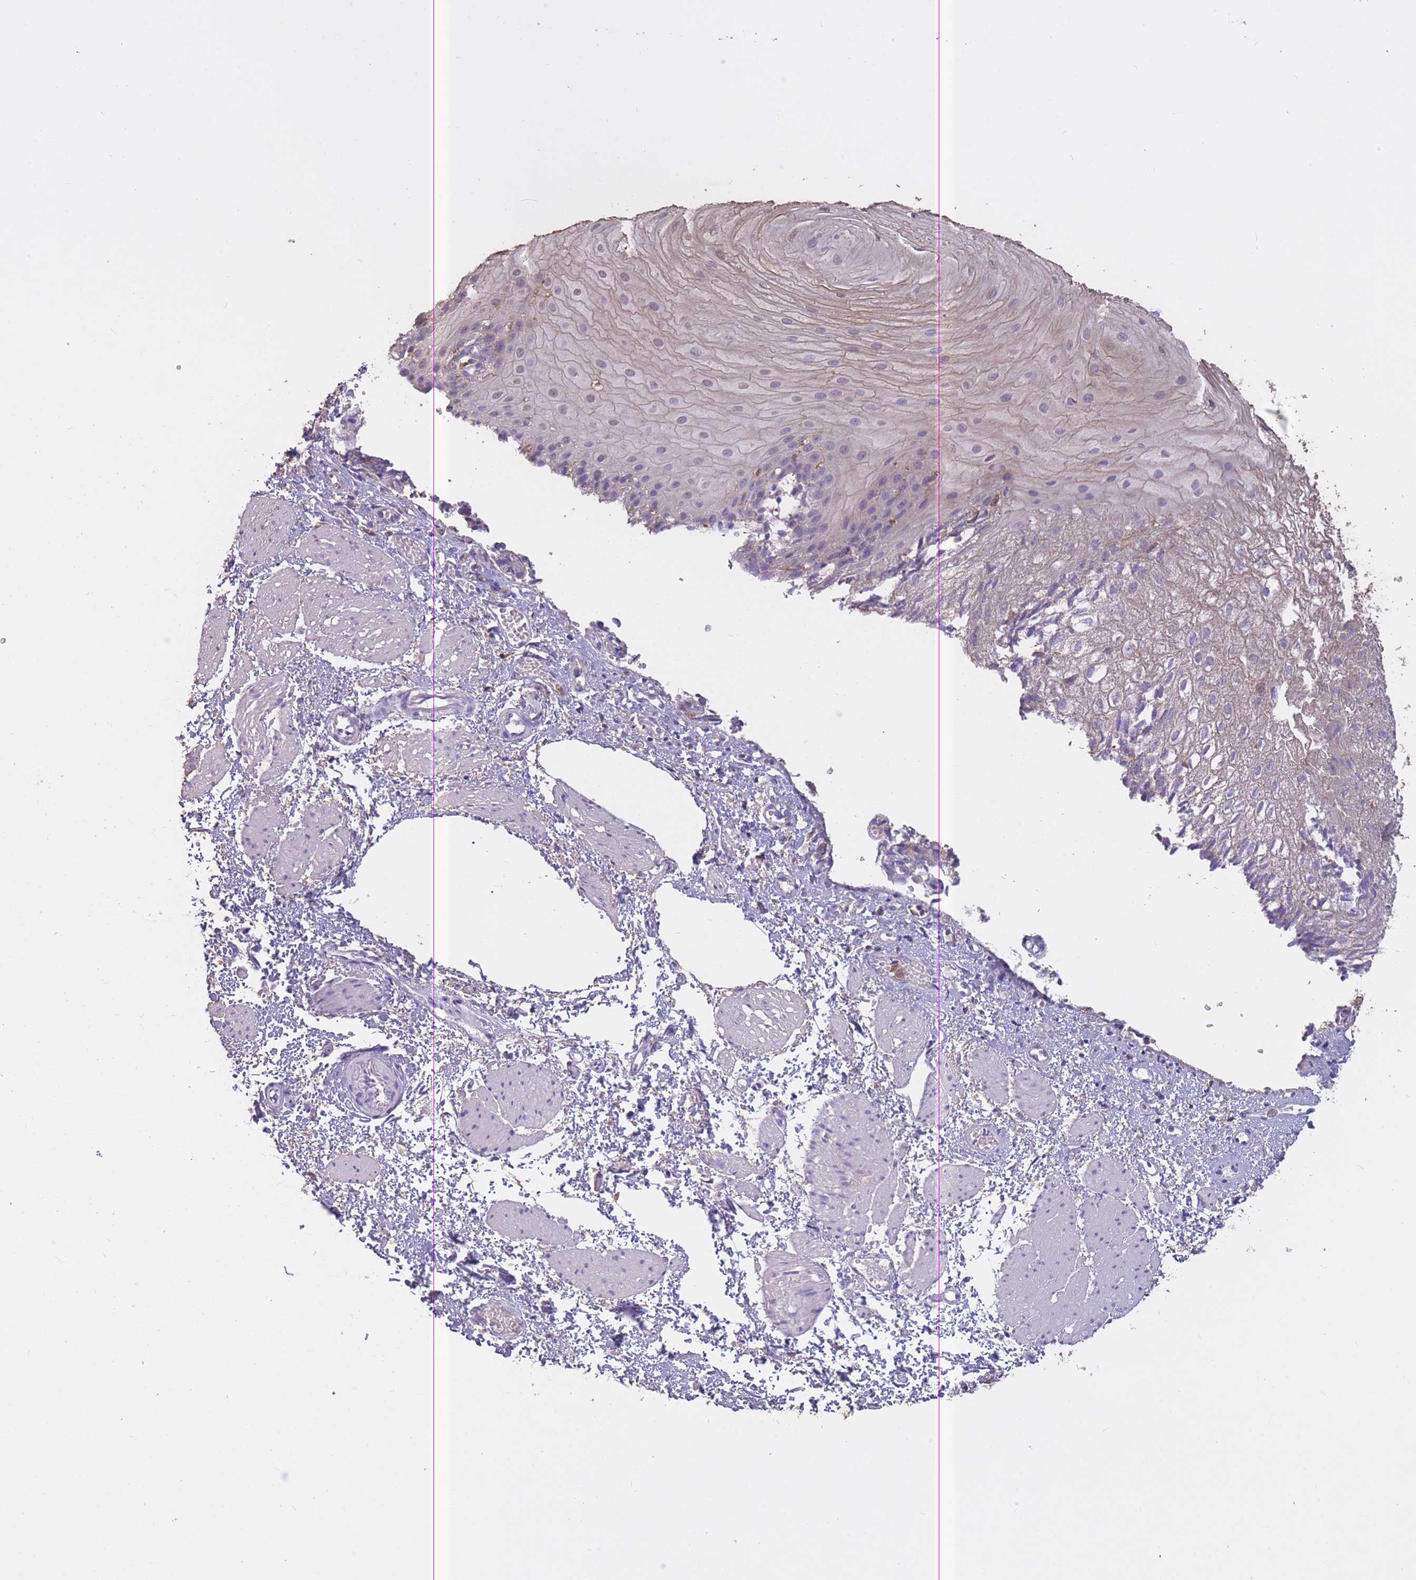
{"staining": {"intensity": "weak", "quantity": "<25%", "location": "cytoplasmic/membranous"}, "tissue": "esophagus", "cell_type": "Squamous epithelial cells", "image_type": "normal", "snomed": [{"axis": "morphology", "description": "Normal tissue, NOS"}, {"axis": "topography", "description": "Esophagus"}], "caption": "Benign esophagus was stained to show a protein in brown. There is no significant staining in squamous epithelial cells. (Stains: DAB (3,3'-diaminobenzidine) immunohistochemistry (IHC) with hematoxylin counter stain, Microscopy: brightfield microscopy at high magnification).", "gene": "GMIP", "patient": {"sex": "male", "age": 69}}